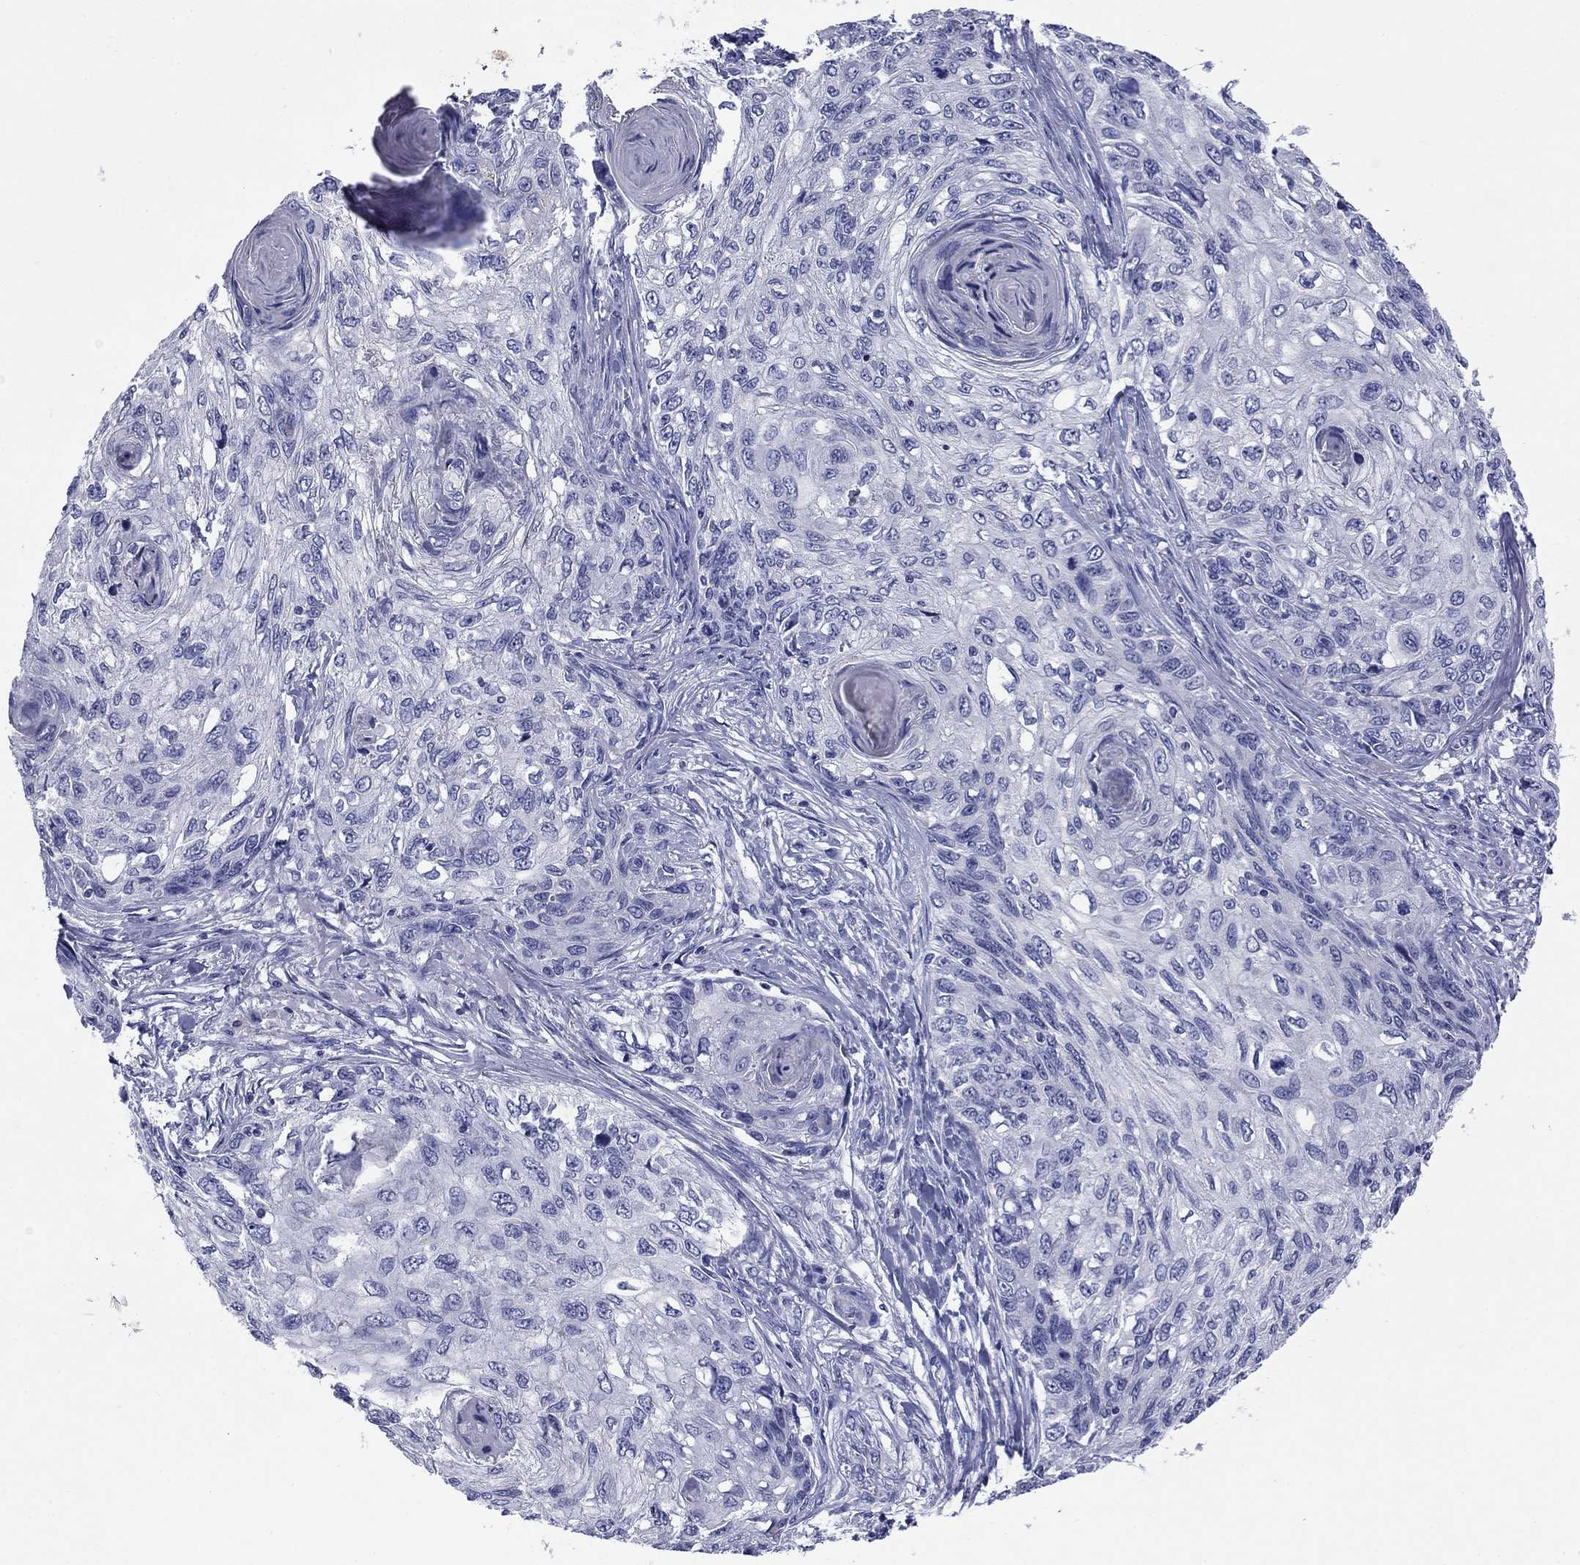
{"staining": {"intensity": "negative", "quantity": "none", "location": "none"}, "tissue": "skin cancer", "cell_type": "Tumor cells", "image_type": "cancer", "snomed": [{"axis": "morphology", "description": "Squamous cell carcinoma, NOS"}, {"axis": "topography", "description": "Skin"}], "caption": "Immunohistochemistry (IHC) of human skin cancer (squamous cell carcinoma) exhibits no staining in tumor cells. Nuclei are stained in blue.", "gene": "ABCC2", "patient": {"sex": "male", "age": 92}}